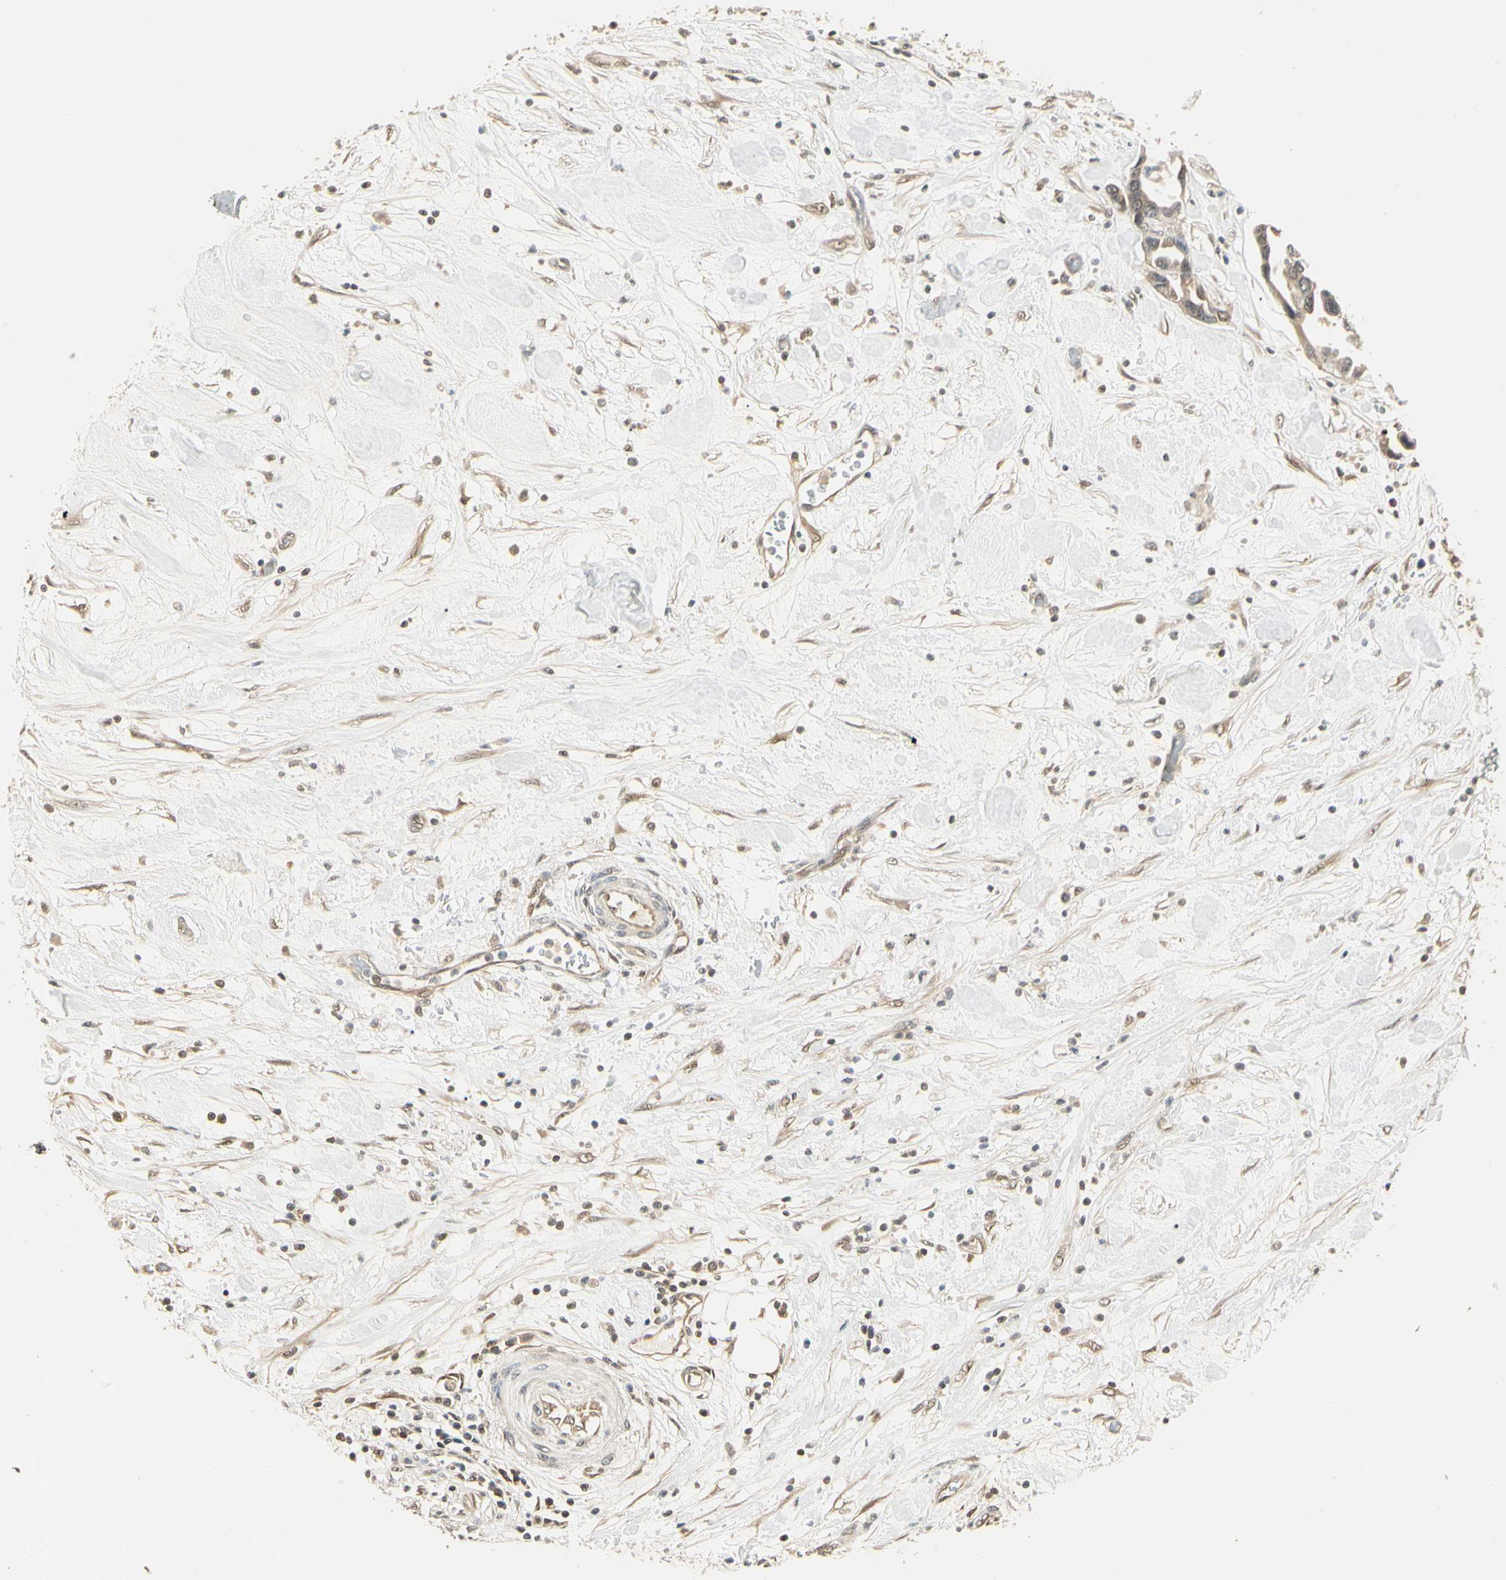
{"staining": {"intensity": "weak", "quantity": ">75%", "location": "cytoplasmic/membranous"}, "tissue": "pancreatic cancer", "cell_type": "Tumor cells", "image_type": "cancer", "snomed": [{"axis": "morphology", "description": "Adenocarcinoma, NOS"}, {"axis": "topography", "description": "Pancreas"}], "caption": "Pancreatic adenocarcinoma was stained to show a protein in brown. There is low levels of weak cytoplasmic/membranous positivity in approximately >75% of tumor cells.", "gene": "UBE2Z", "patient": {"sex": "female", "age": 57}}